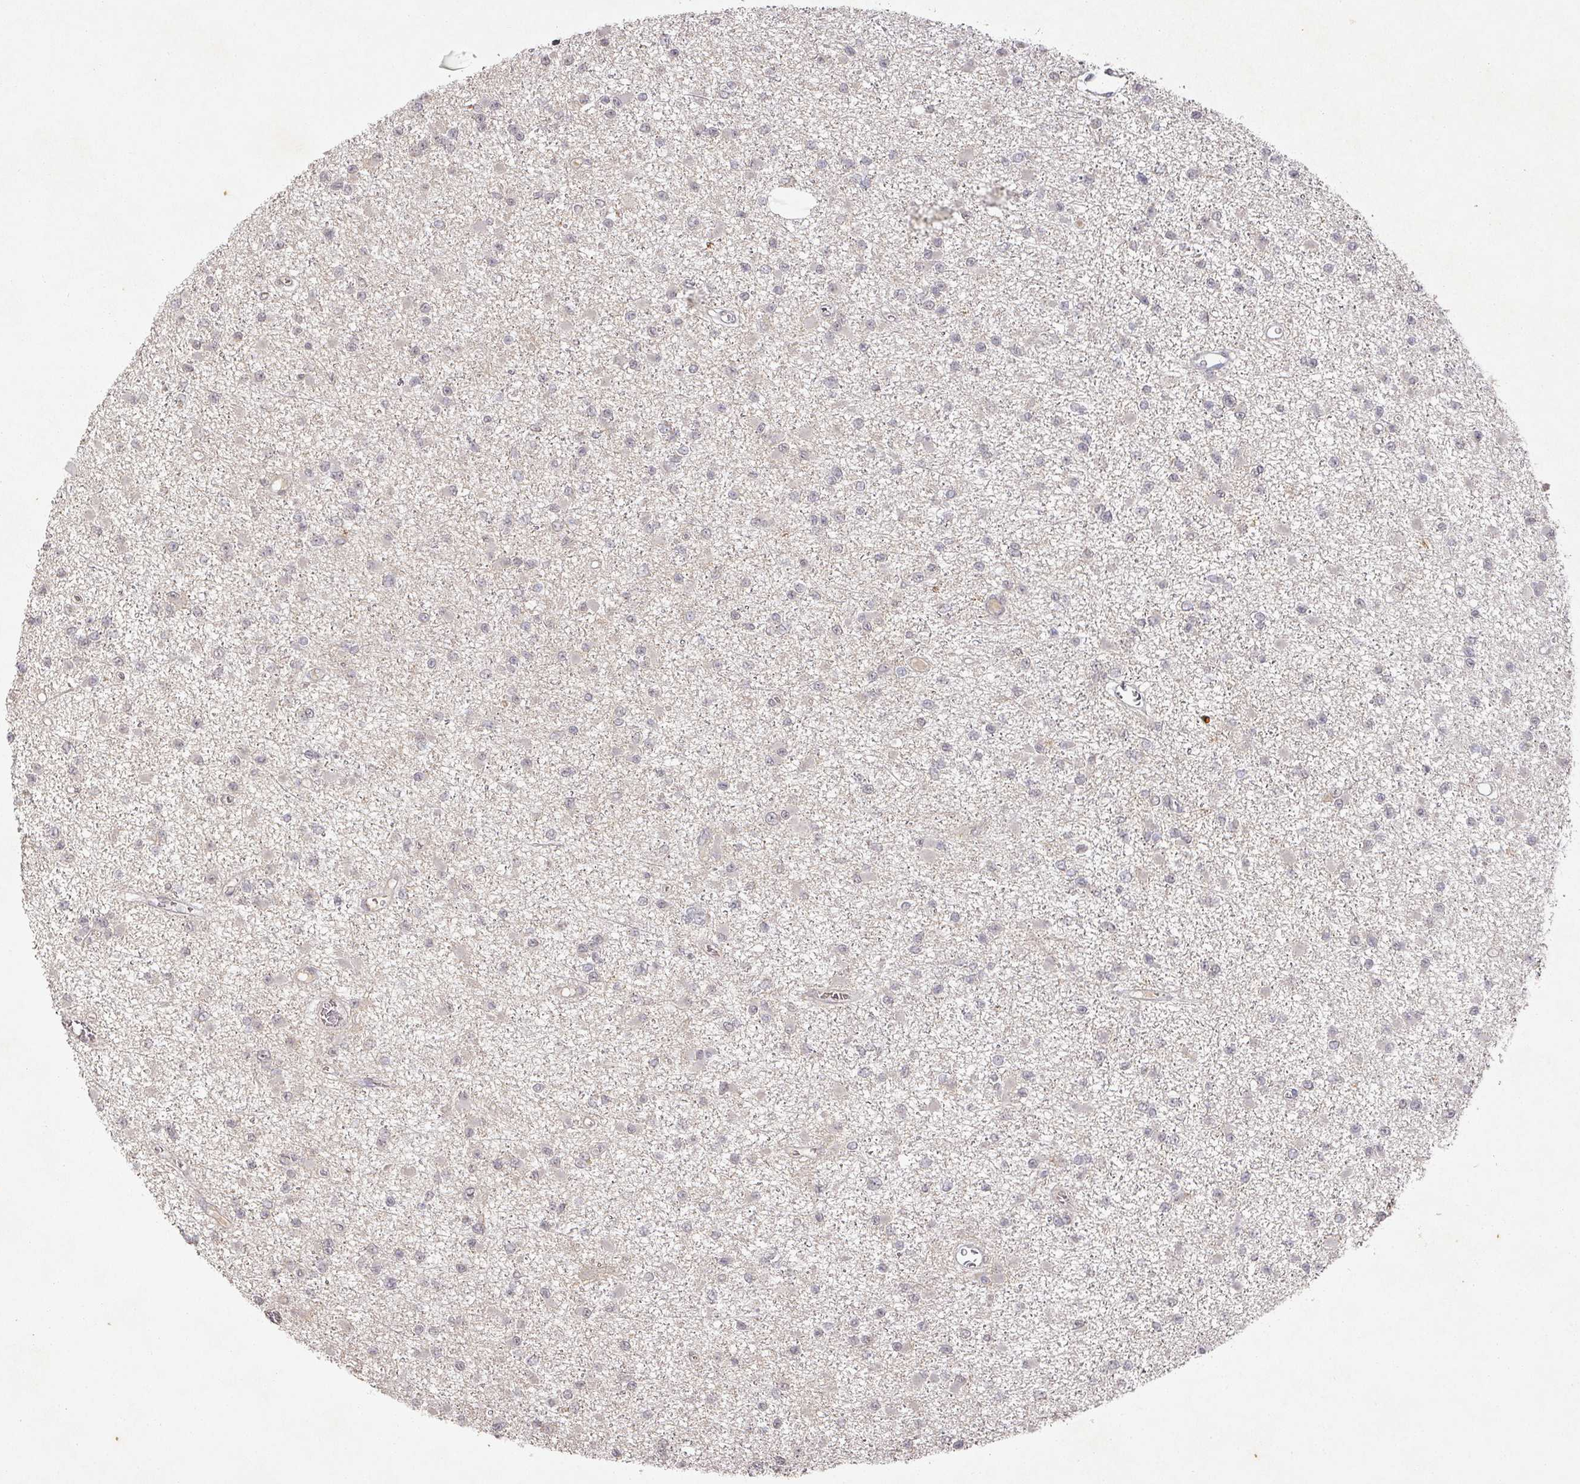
{"staining": {"intensity": "negative", "quantity": "none", "location": "none"}, "tissue": "glioma", "cell_type": "Tumor cells", "image_type": "cancer", "snomed": [{"axis": "morphology", "description": "Glioma, malignant, Low grade"}, {"axis": "topography", "description": "Brain"}], "caption": "A photomicrograph of low-grade glioma (malignant) stained for a protein shows no brown staining in tumor cells.", "gene": "CAPN5", "patient": {"sex": "female", "age": 22}}